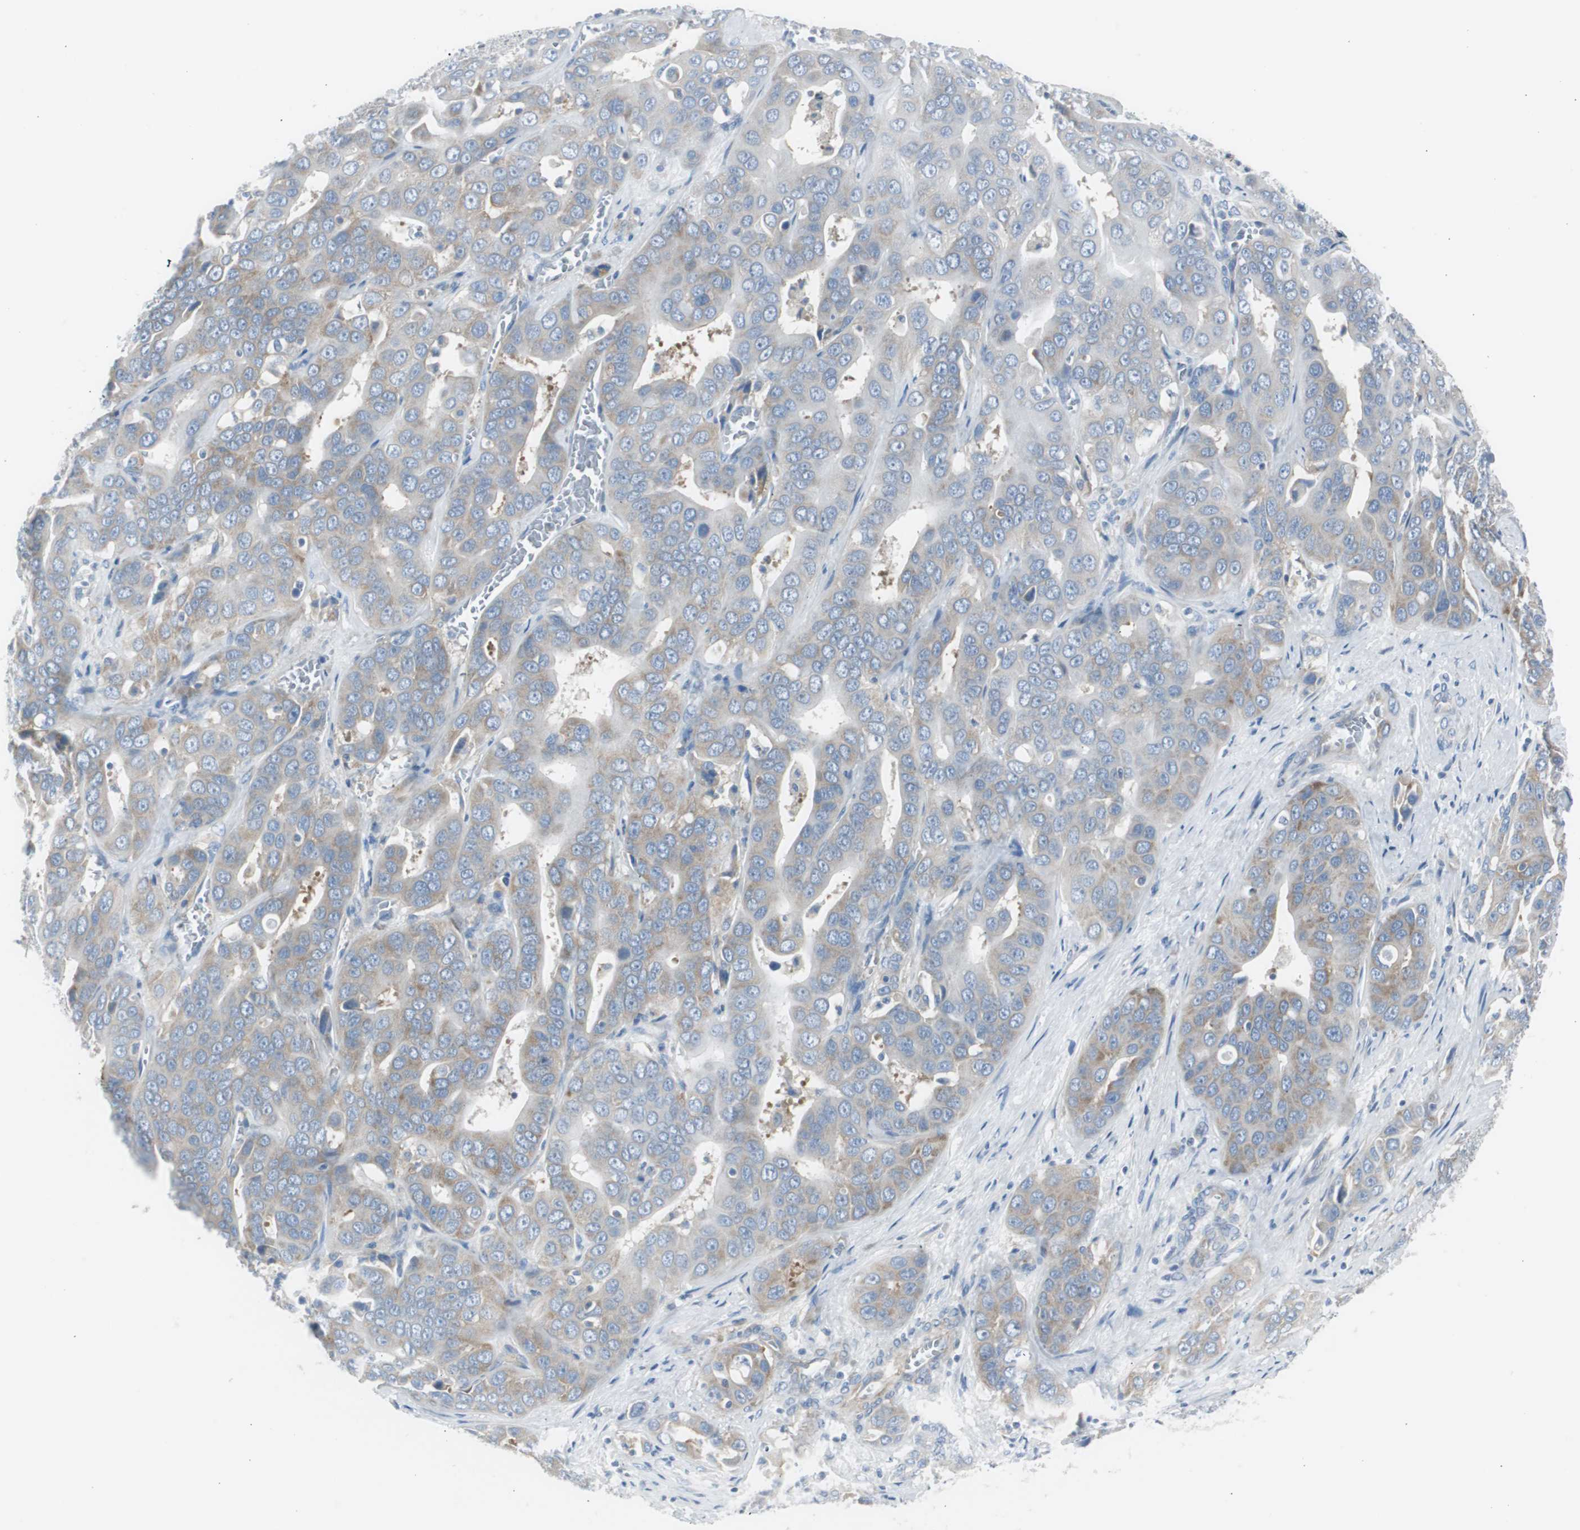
{"staining": {"intensity": "weak", "quantity": ">75%", "location": "cytoplasmic/membranous"}, "tissue": "liver cancer", "cell_type": "Tumor cells", "image_type": "cancer", "snomed": [{"axis": "morphology", "description": "Cholangiocarcinoma"}, {"axis": "topography", "description": "Liver"}], "caption": "A photomicrograph showing weak cytoplasmic/membranous positivity in approximately >75% of tumor cells in liver cholangiocarcinoma, as visualized by brown immunohistochemical staining.", "gene": "RPS12", "patient": {"sex": "female", "age": 52}}